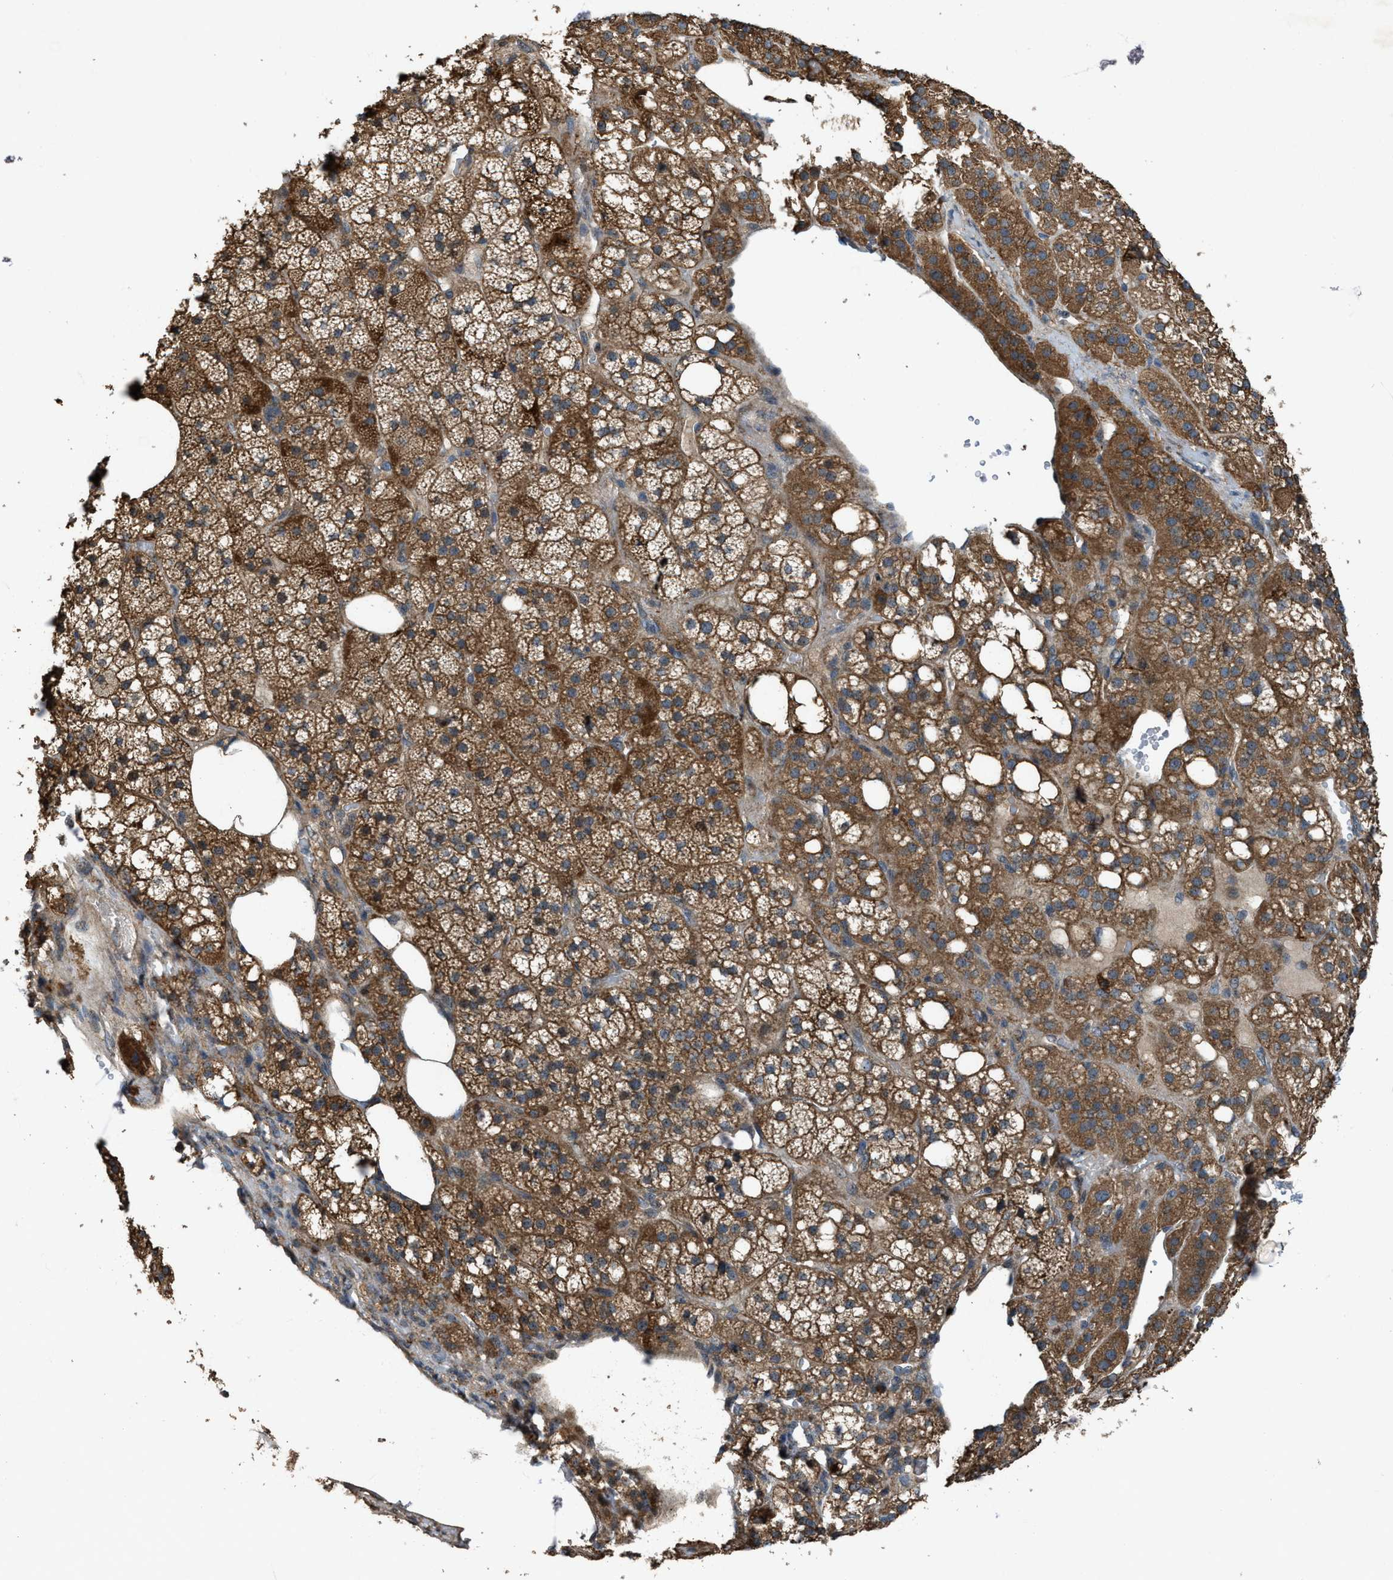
{"staining": {"intensity": "strong", "quantity": ">75%", "location": "cytoplasmic/membranous"}, "tissue": "adrenal gland", "cell_type": "Glandular cells", "image_type": "normal", "snomed": [{"axis": "morphology", "description": "Normal tissue, NOS"}, {"axis": "topography", "description": "Adrenal gland"}], "caption": "Protein expression analysis of benign human adrenal gland reveals strong cytoplasmic/membranous expression in approximately >75% of glandular cells.", "gene": "PDP2", "patient": {"sex": "female", "age": 59}}